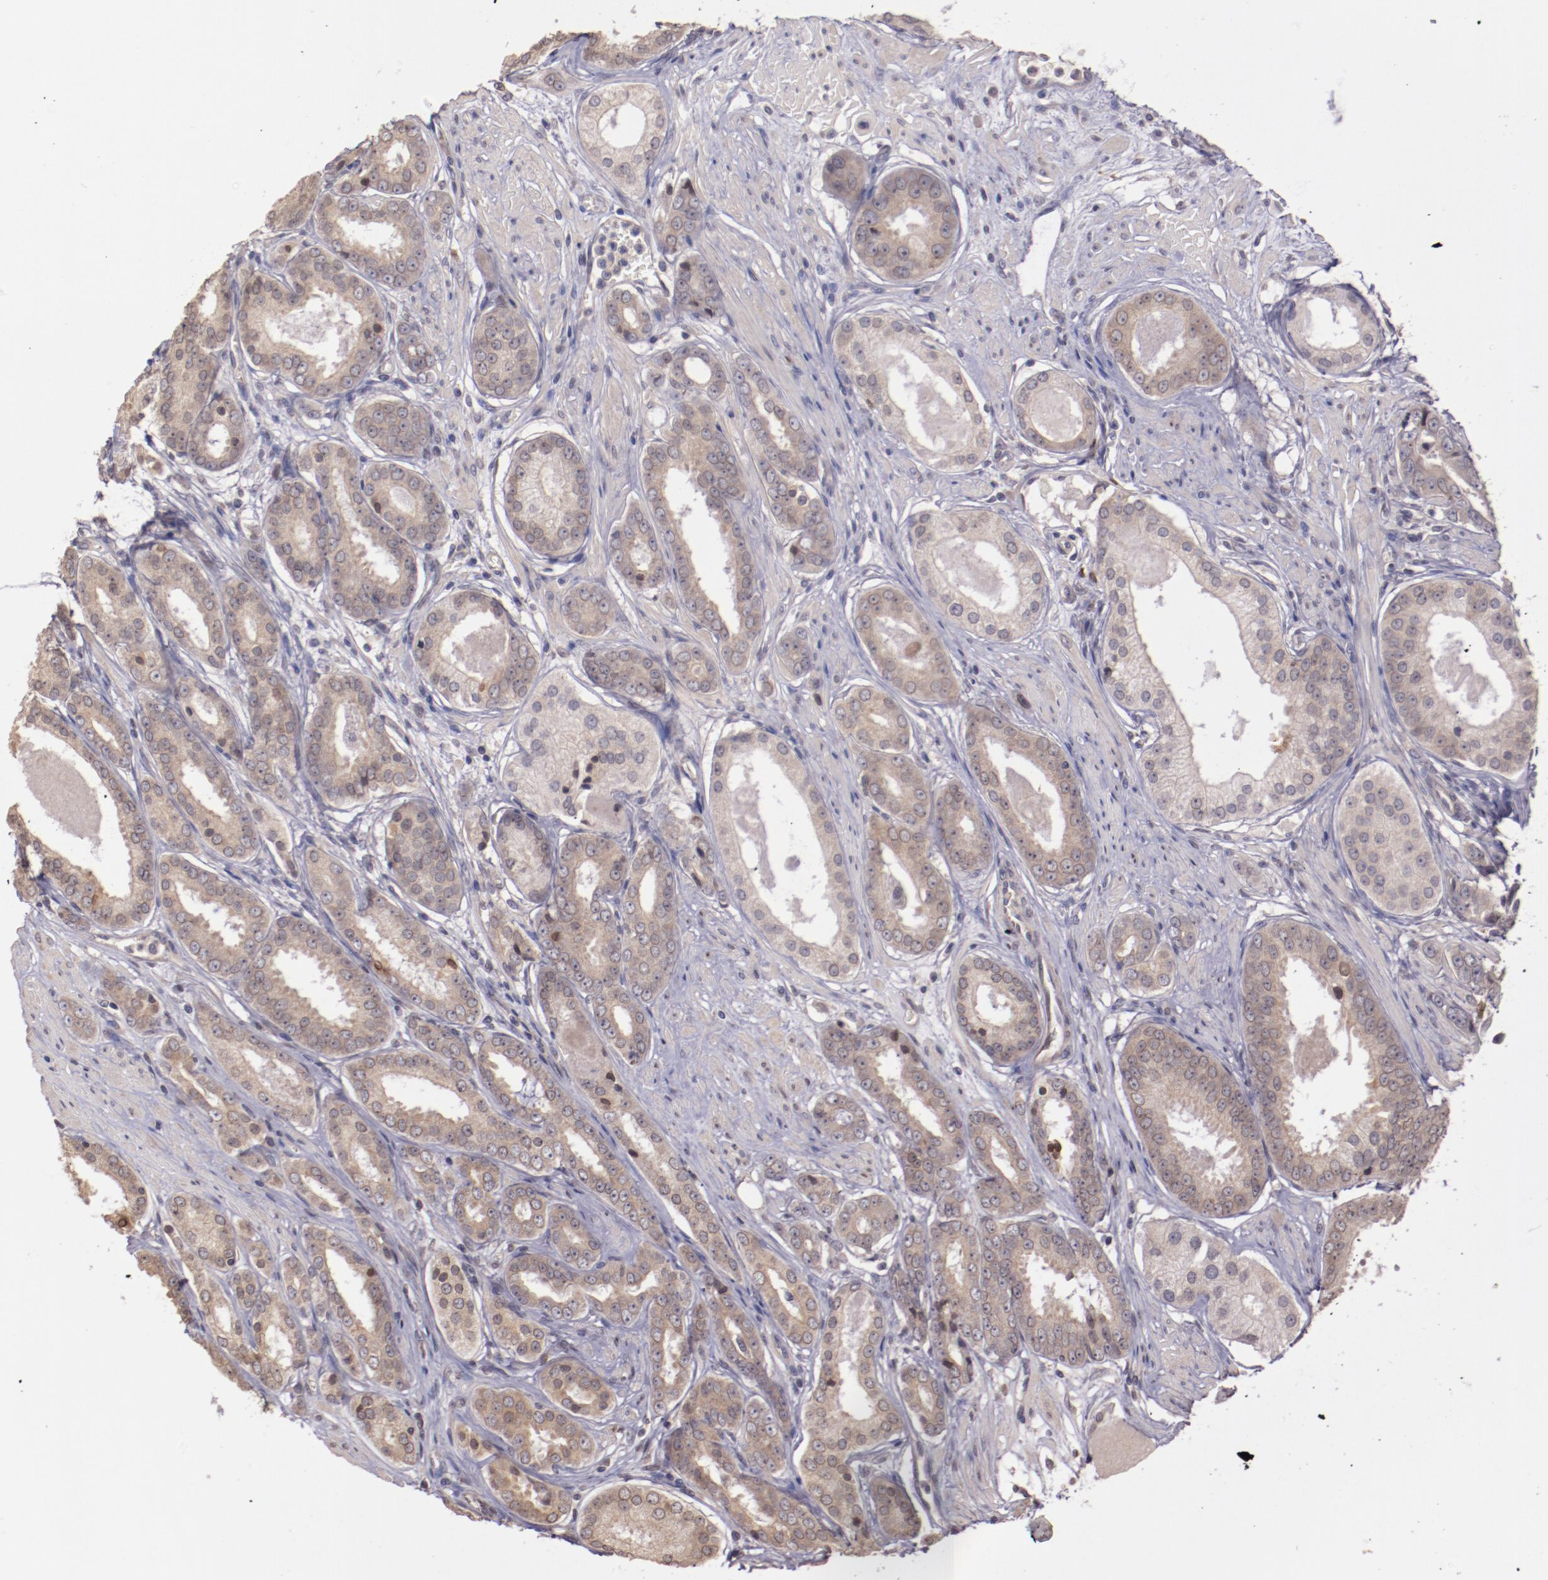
{"staining": {"intensity": "weak", "quantity": ">75%", "location": "cytoplasmic/membranous"}, "tissue": "prostate cancer", "cell_type": "Tumor cells", "image_type": "cancer", "snomed": [{"axis": "morphology", "description": "Adenocarcinoma, Medium grade"}, {"axis": "topography", "description": "Prostate"}], "caption": "Prostate cancer (medium-grade adenocarcinoma) stained with a brown dye reveals weak cytoplasmic/membranous positive staining in about >75% of tumor cells.", "gene": "NUP62CL", "patient": {"sex": "male", "age": 53}}